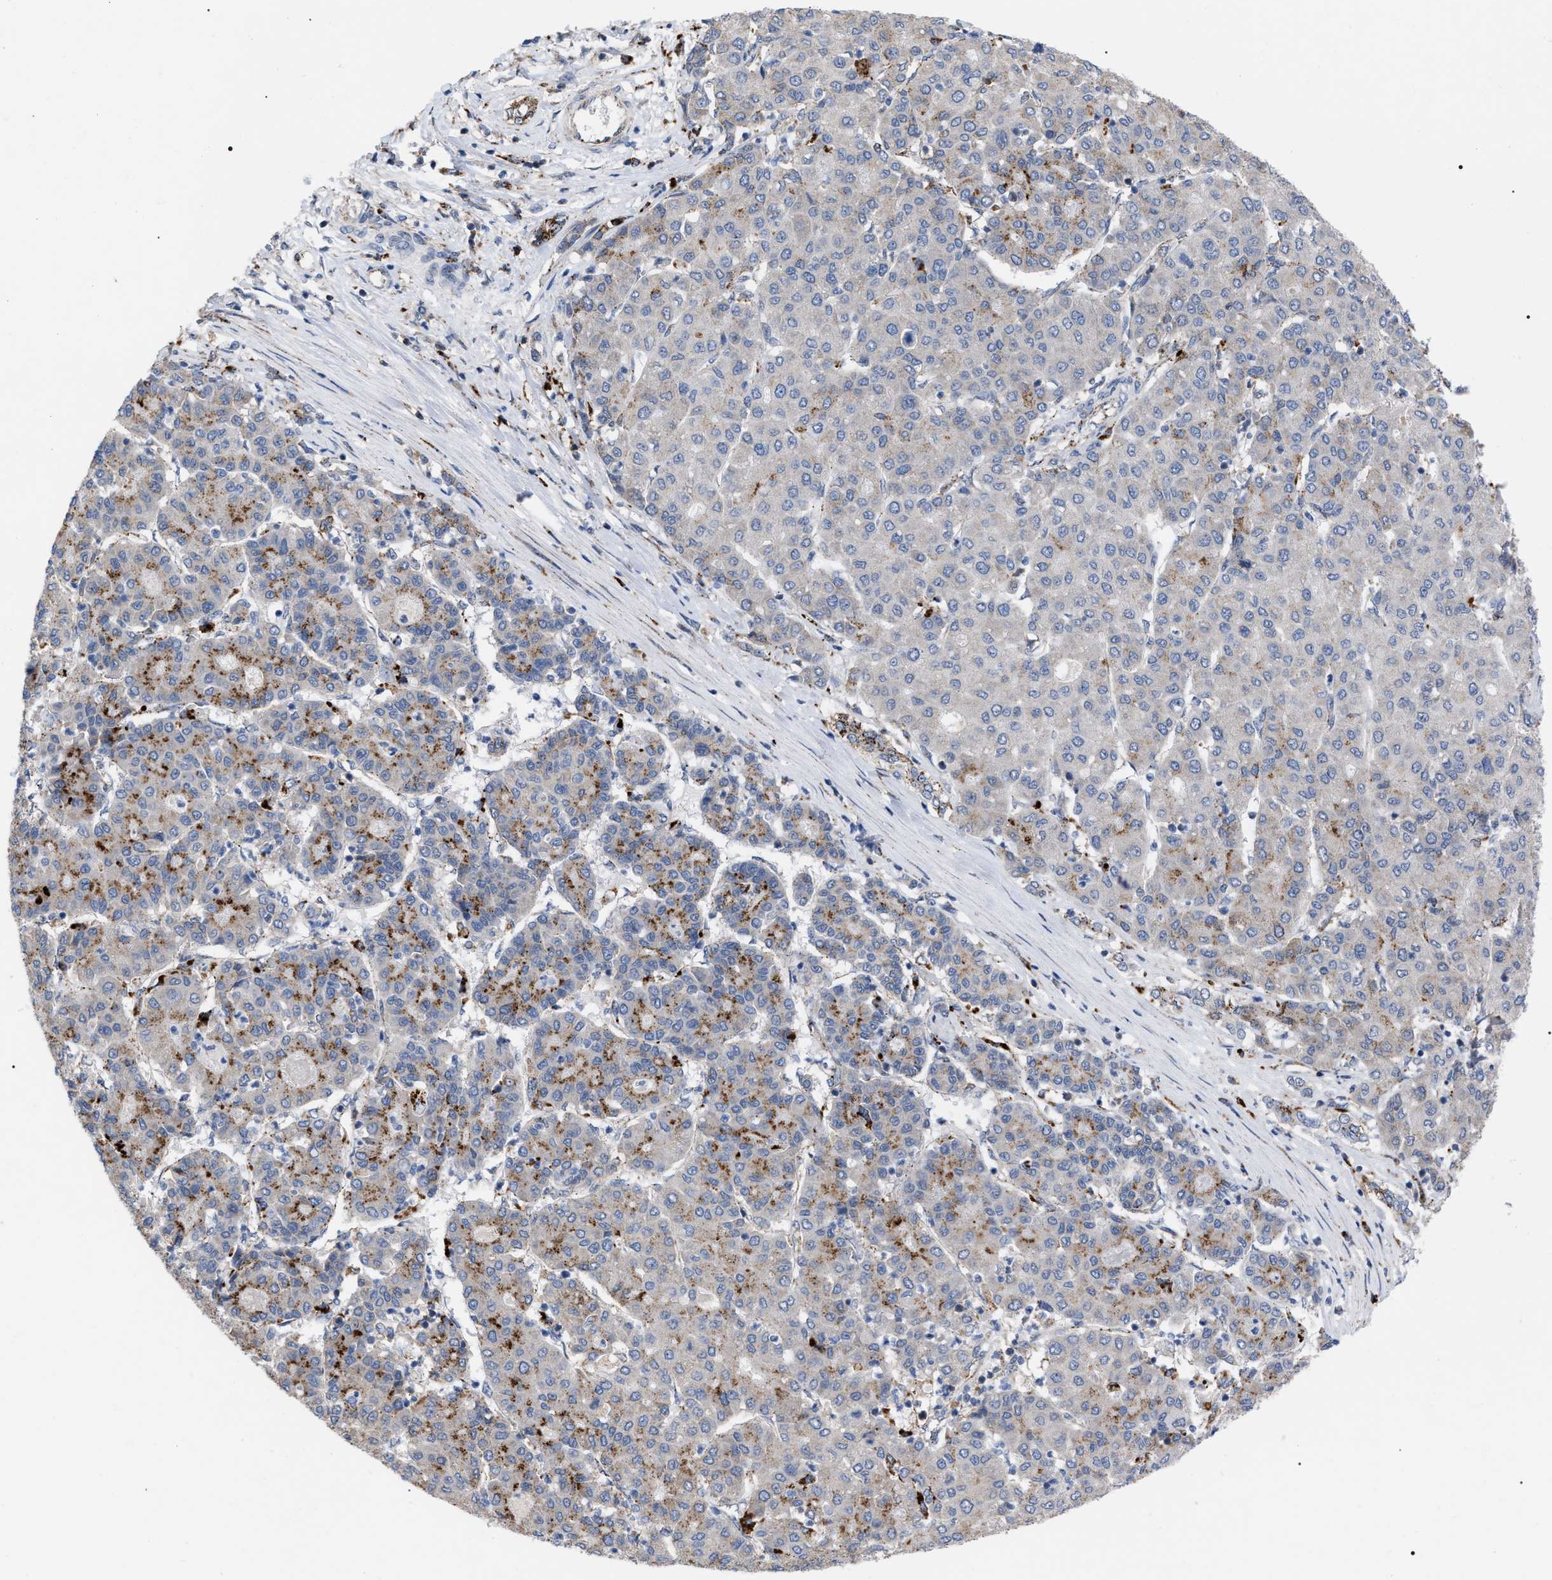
{"staining": {"intensity": "moderate", "quantity": "<25%", "location": "cytoplasmic/membranous"}, "tissue": "liver cancer", "cell_type": "Tumor cells", "image_type": "cancer", "snomed": [{"axis": "morphology", "description": "Carcinoma, Hepatocellular, NOS"}, {"axis": "topography", "description": "Liver"}], "caption": "The histopathology image exhibits staining of liver hepatocellular carcinoma, revealing moderate cytoplasmic/membranous protein expression (brown color) within tumor cells. (Brightfield microscopy of DAB IHC at high magnification).", "gene": "UPF1", "patient": {"sex": "male", "age": 65}}